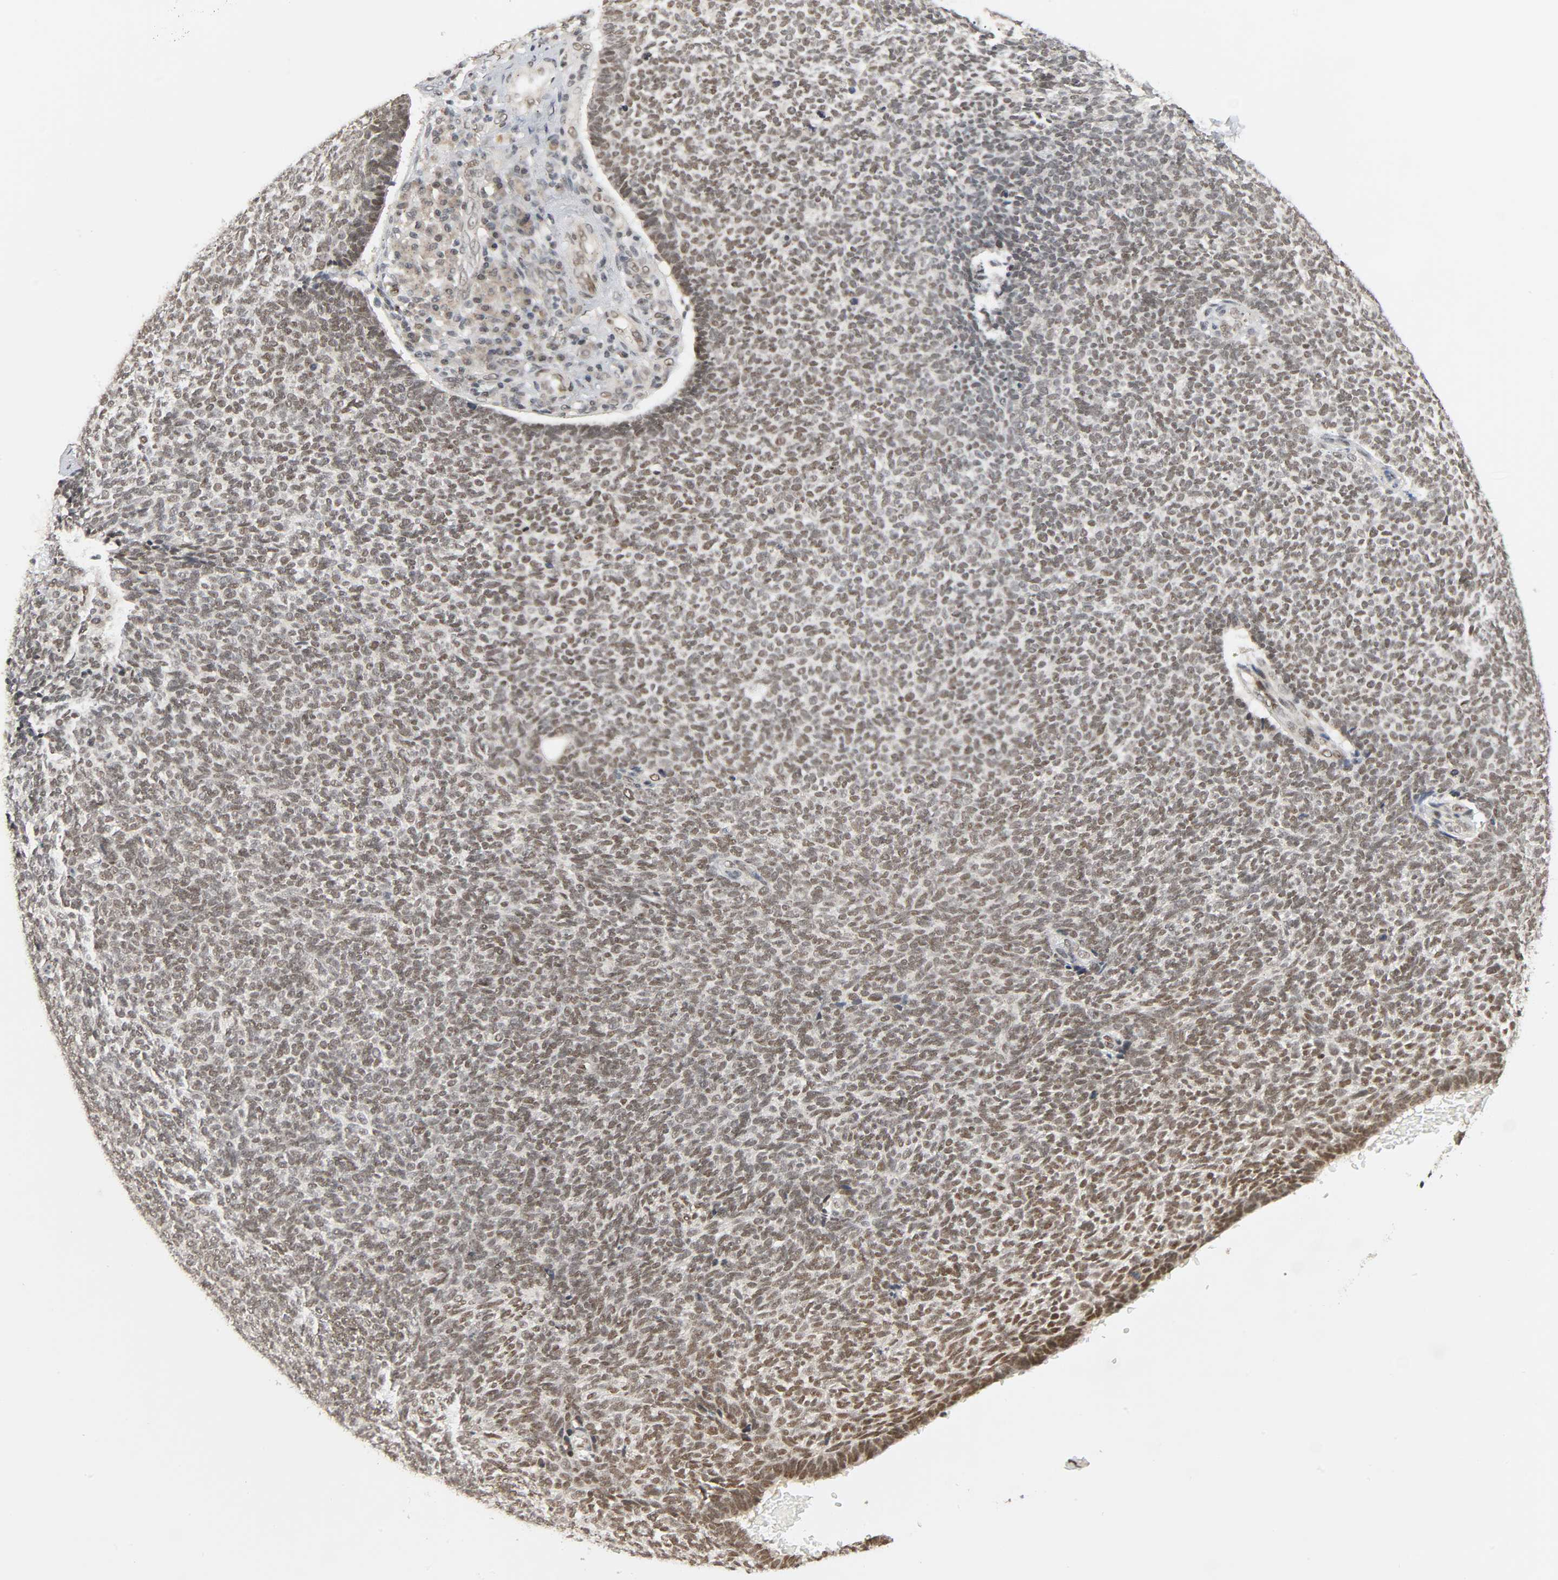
{"staining": {"intensity": "moderate", "quantity": ">75%", "location": "nuclear"}, "tissue": "skin cancer", "cell_type": "Tumor cells", "image_type": "cancer", "snomed": [{"axis": "morphology", "description": "Basal cell carcinoma"}, {"axis": "topography", "description": "Skin"}], "caption": "Tumor cells exhibit medium levels of moderate nuclear positivity in approximately >75% of cells in human skin cancer (basal cell carcinoma).", "gene": "SMARCD1", "patient": {"sex": "male", "age": 87}}